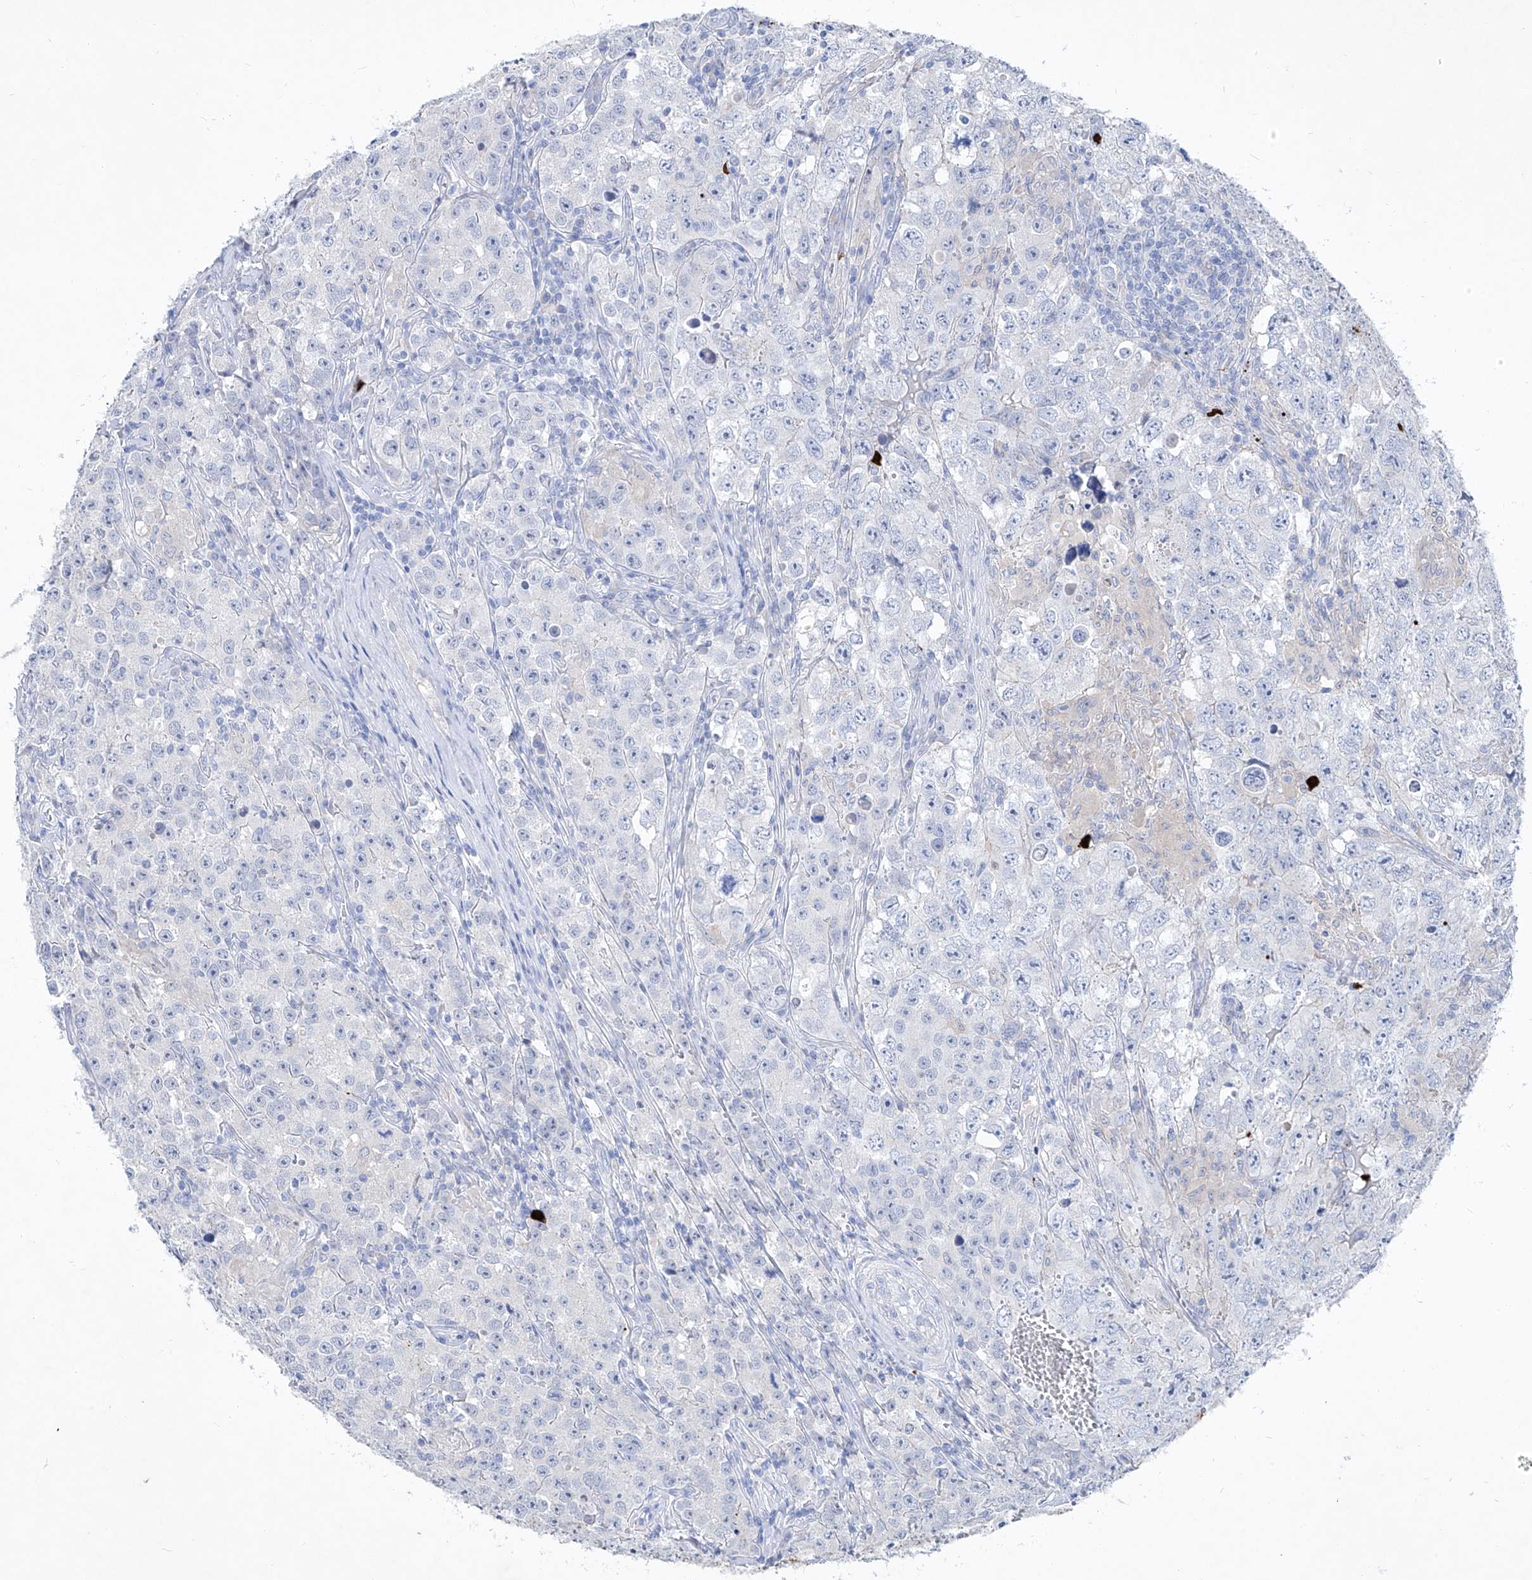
{"staining": {"intensity": "negative", "quantity": "none", "location": "none"}, "tissue": "testis cancer", "cell_type": "Tumor cells", "image_type": "cancer", "snomed": [{"axis": "morphology", "description": "Seminoma, NOS"}, {"axis": "morphology", "description": "Carcinoma, Embryonal, NOS"}, {"axis": "topography", "description": "Testis"}], "caption": "DAB (3,3'-diaminobenzidine) immunohistochemical staining of testis cancer reveals no significant positivity in tumor cells. (Stains: DAB immunohistochemistry with hematoxylin counter stain, Microscopy: brightfield microscopy at high magnification).", "gene": "FRS3", "patient": {"sex": "male", "age": 43}}